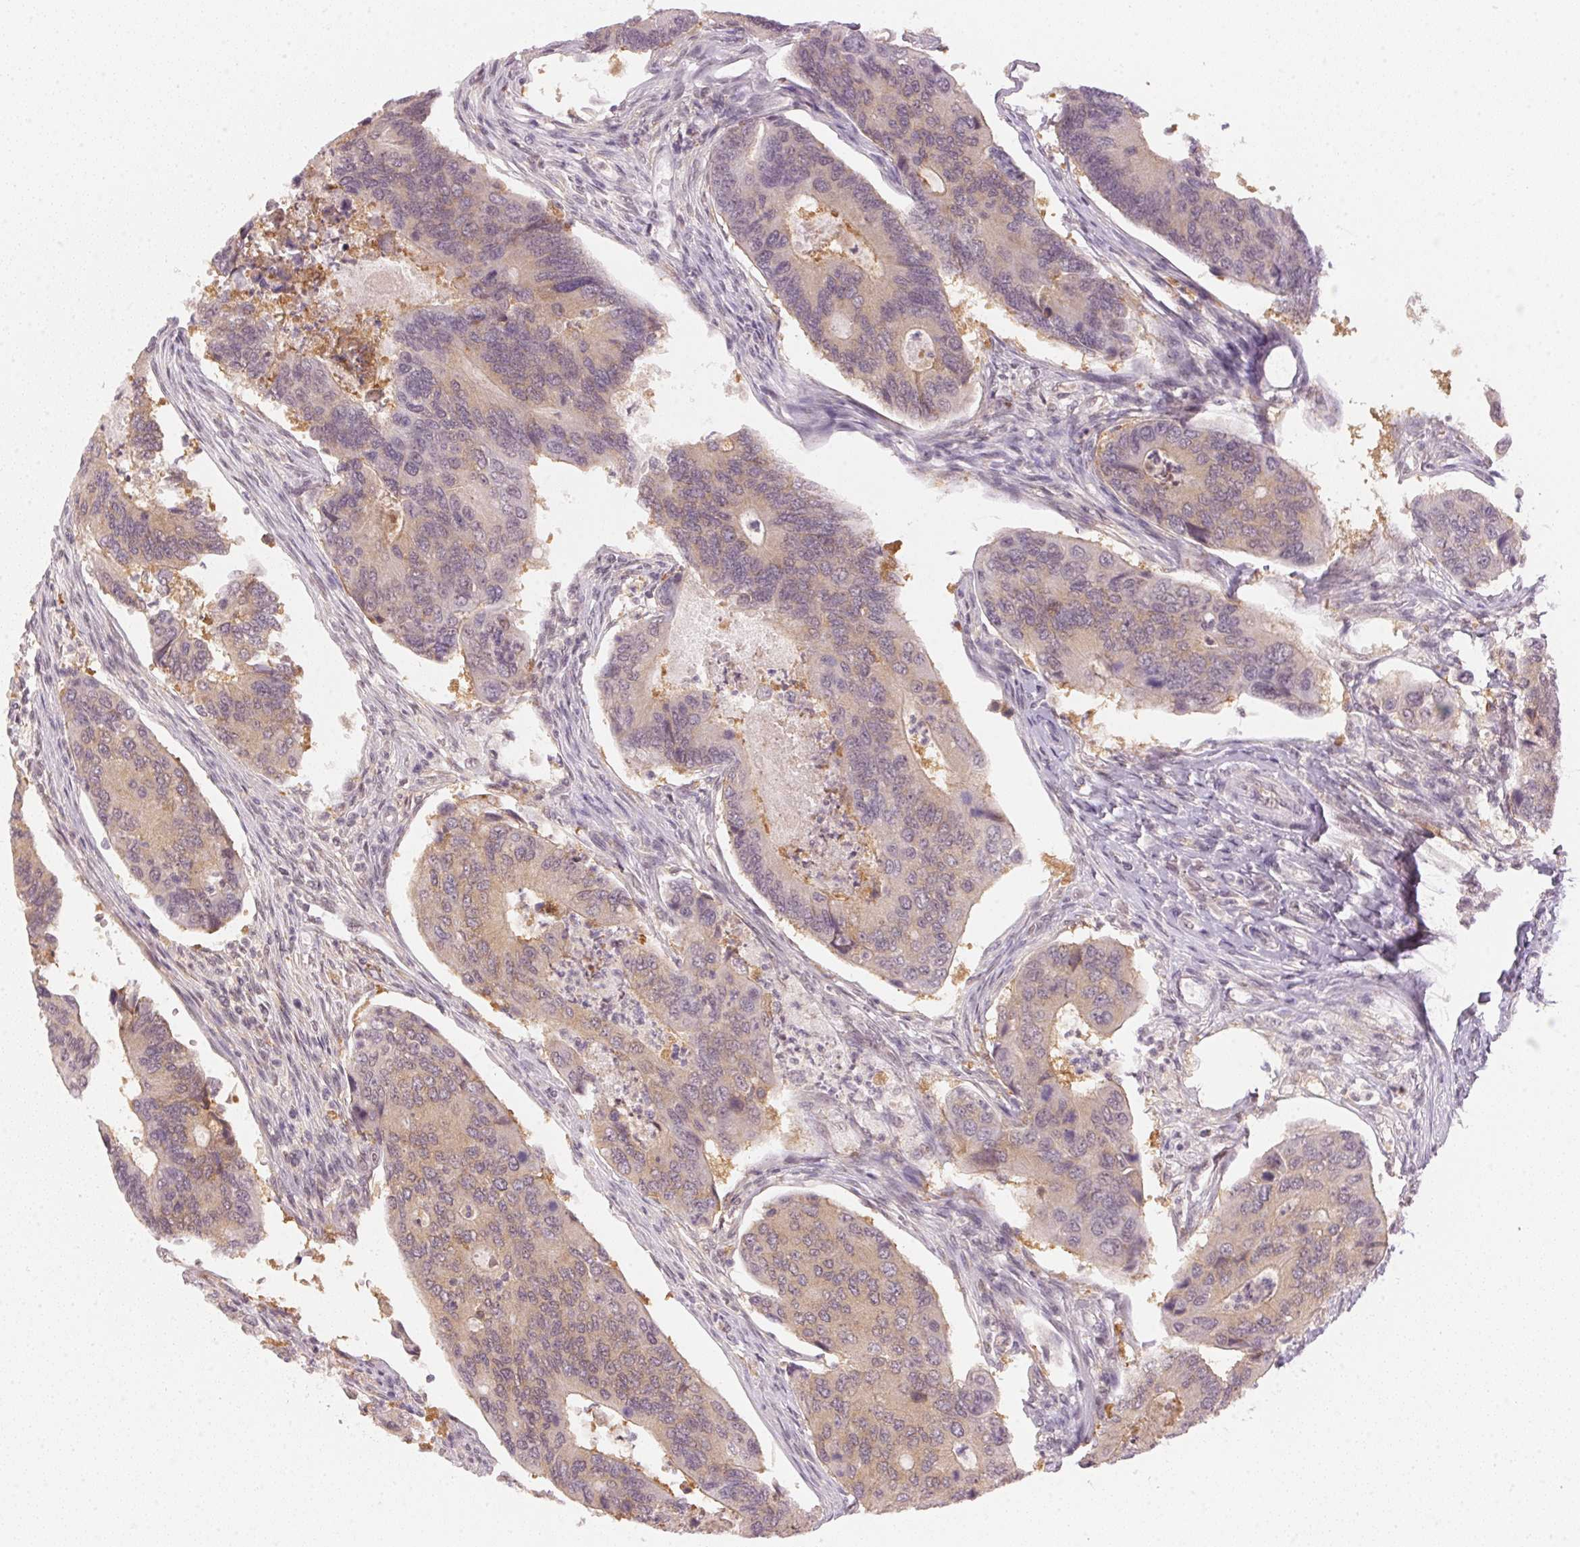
{"staining": {"intensity": "negative", "quantity": "none", "location": "none"}, "tissue": "colorectal cancer", "cell_type": "Tumor cells", "image_type": "cancer", "snomed": [{"axis": "morphology", "description": "Adenocarcinoma, NOS"}, {"axis": "topography", "description": "Colon"}], "caption": "High magnification brightfield microscopy of colorectal cancer (adenocarcinoma) stained with DAB (brown) and counterstained with hematoxylin (blue): tumor cells show no significant positivity.", "gene": "KPRP", "patient": {"sex": "female", "age": 67}}